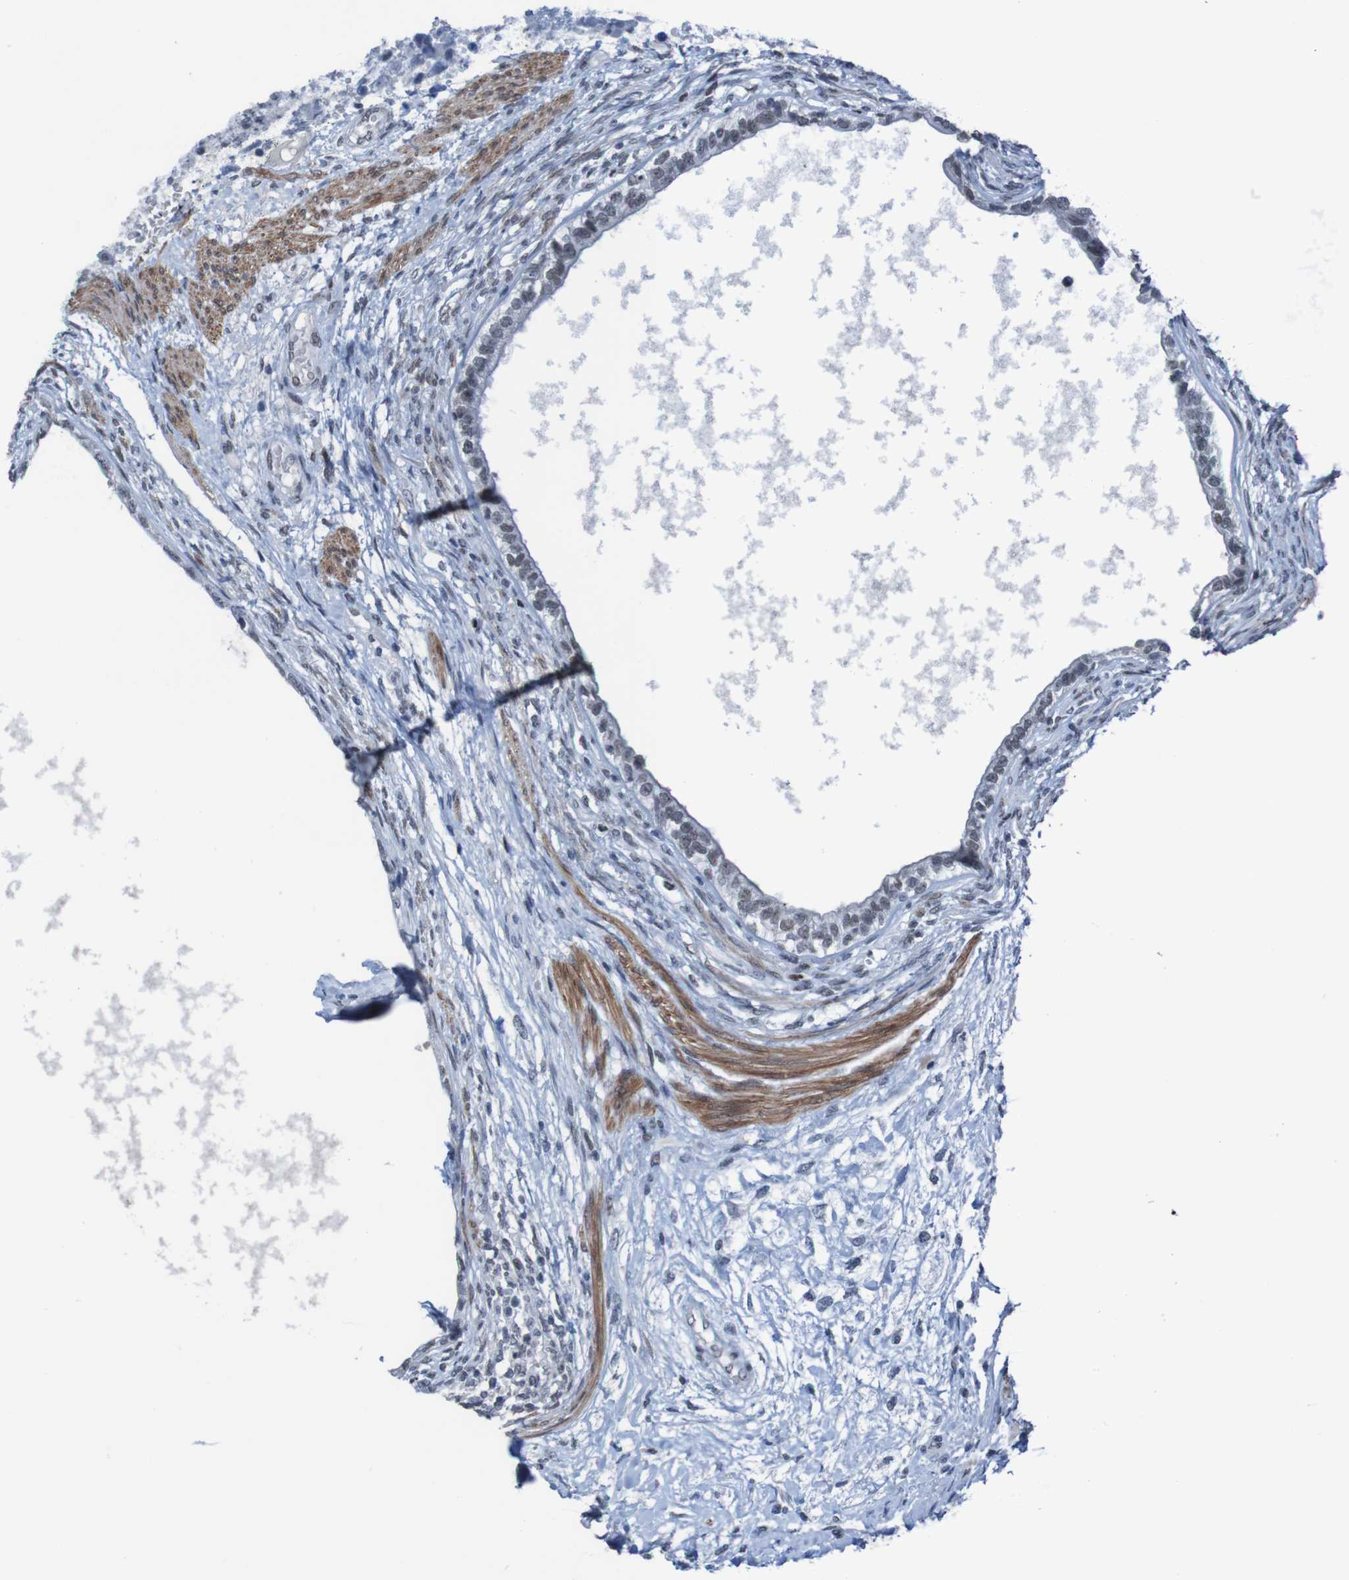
{"staining": {"intensity": "strong", "quantity": "<25%", "location": "nuclear"}, "tissue": "testis cancer", "cell_type": "Tumor cells", "image_type": "cancer", "snomed": [{"axis": "morphology", "description": "Carcinoma, Embryonal, NOS"}, {"axis": "topography", "description": "Testis"}], "caption": "Testis embryonal carcinoma stained for a protein reveals strong nuclear positivity in tumor cells.", "gene": "PHF2", "patient": {"sex": "male", "age": 26}}